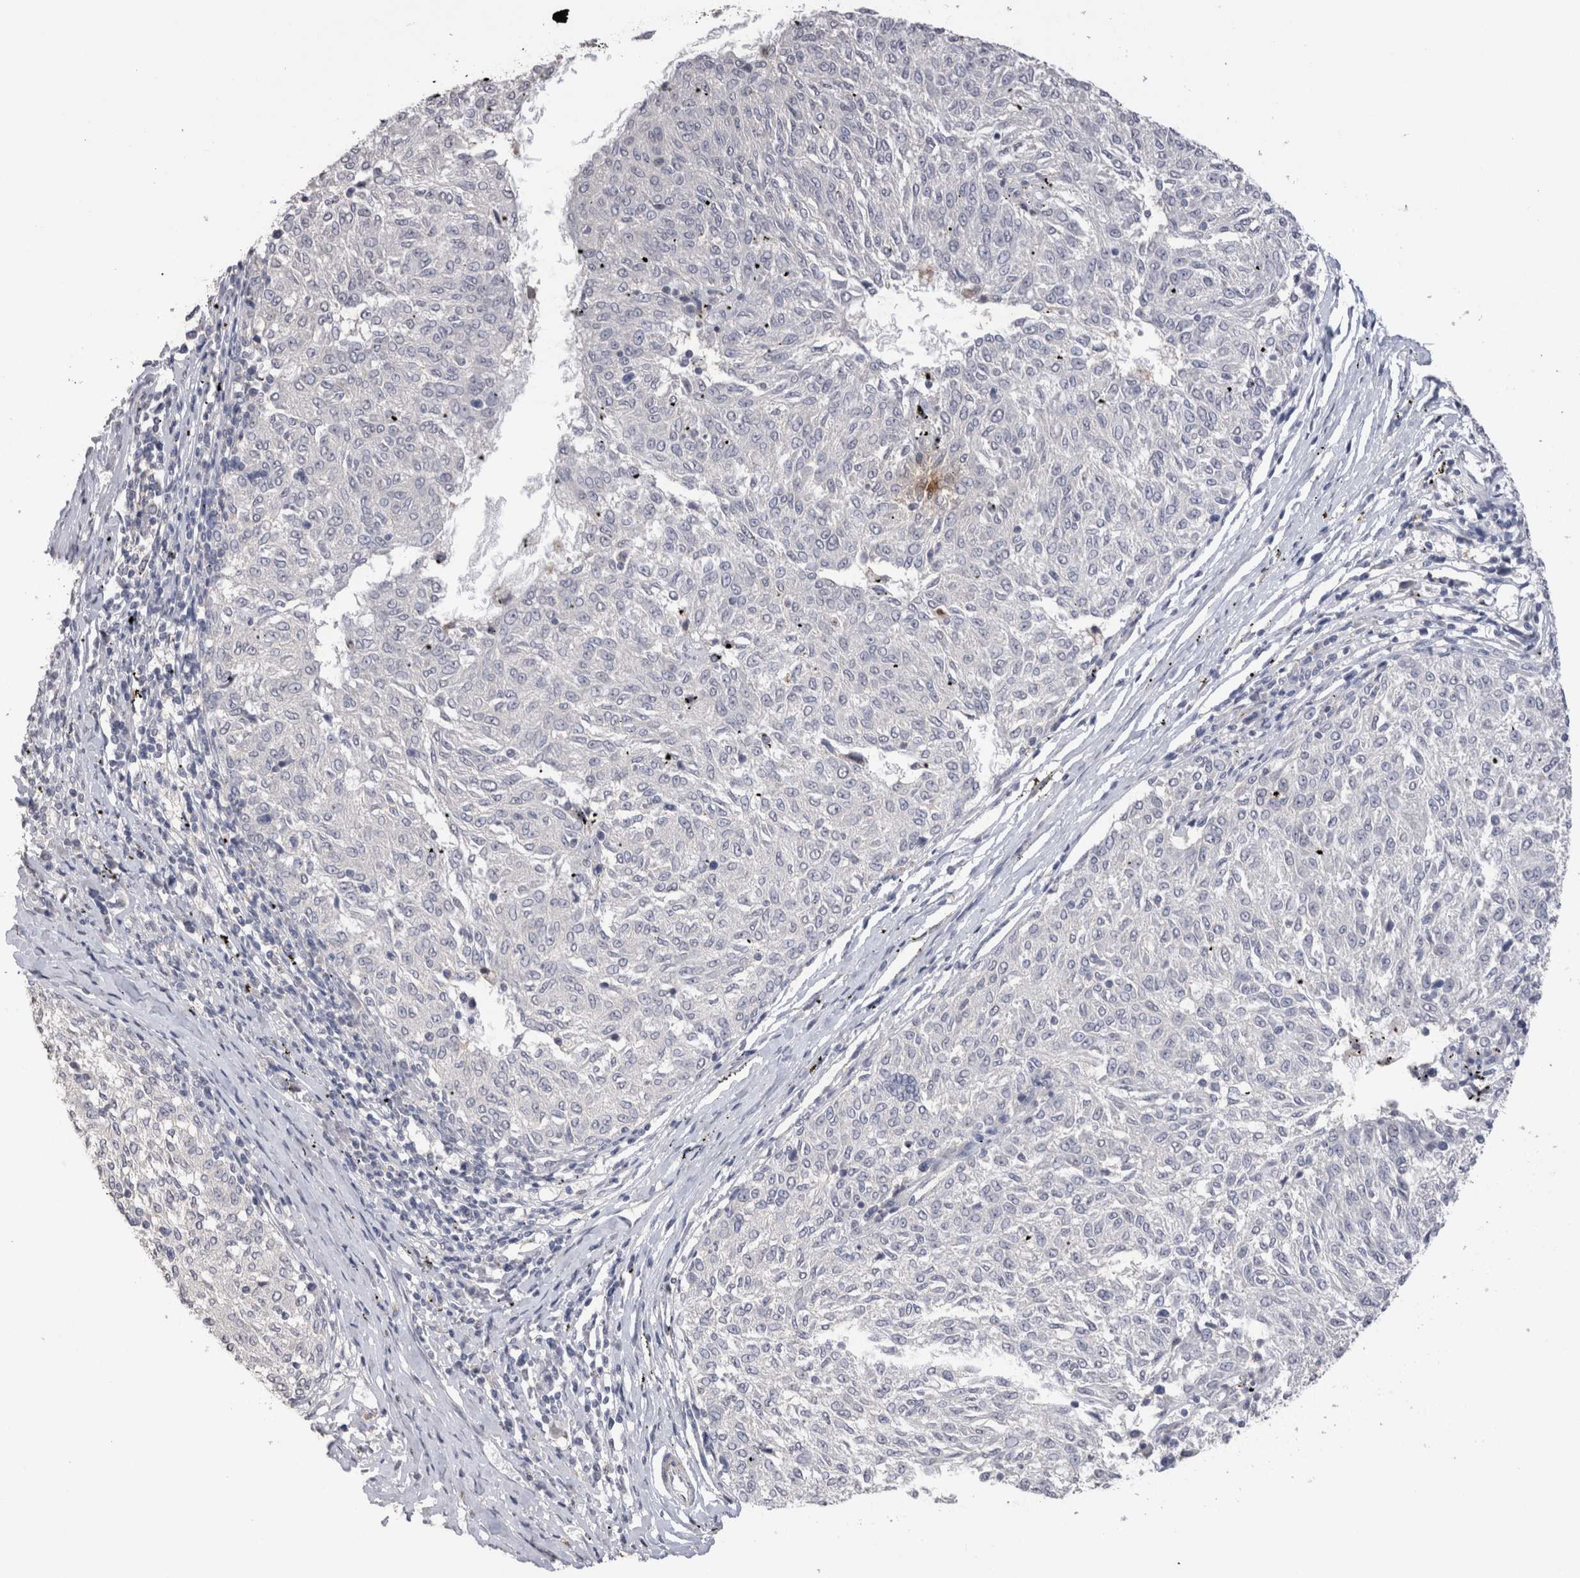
{"staining": {"intensity": "negative", "quantity": "none", "location": "none"}, "tissue": "melanoma", "cell_type": "Tumor cells", "image_type": "cancer", "snomed": [{"axis": "morphology", "description": "Malignant melanoma, NOS"}, {"axis": "topography", "description": "Skin"}], "caption": "Tumor cells show no significant staining in melanoma.", "gene": "CDH6", "patient": {"sex": "female", "age": 72}}